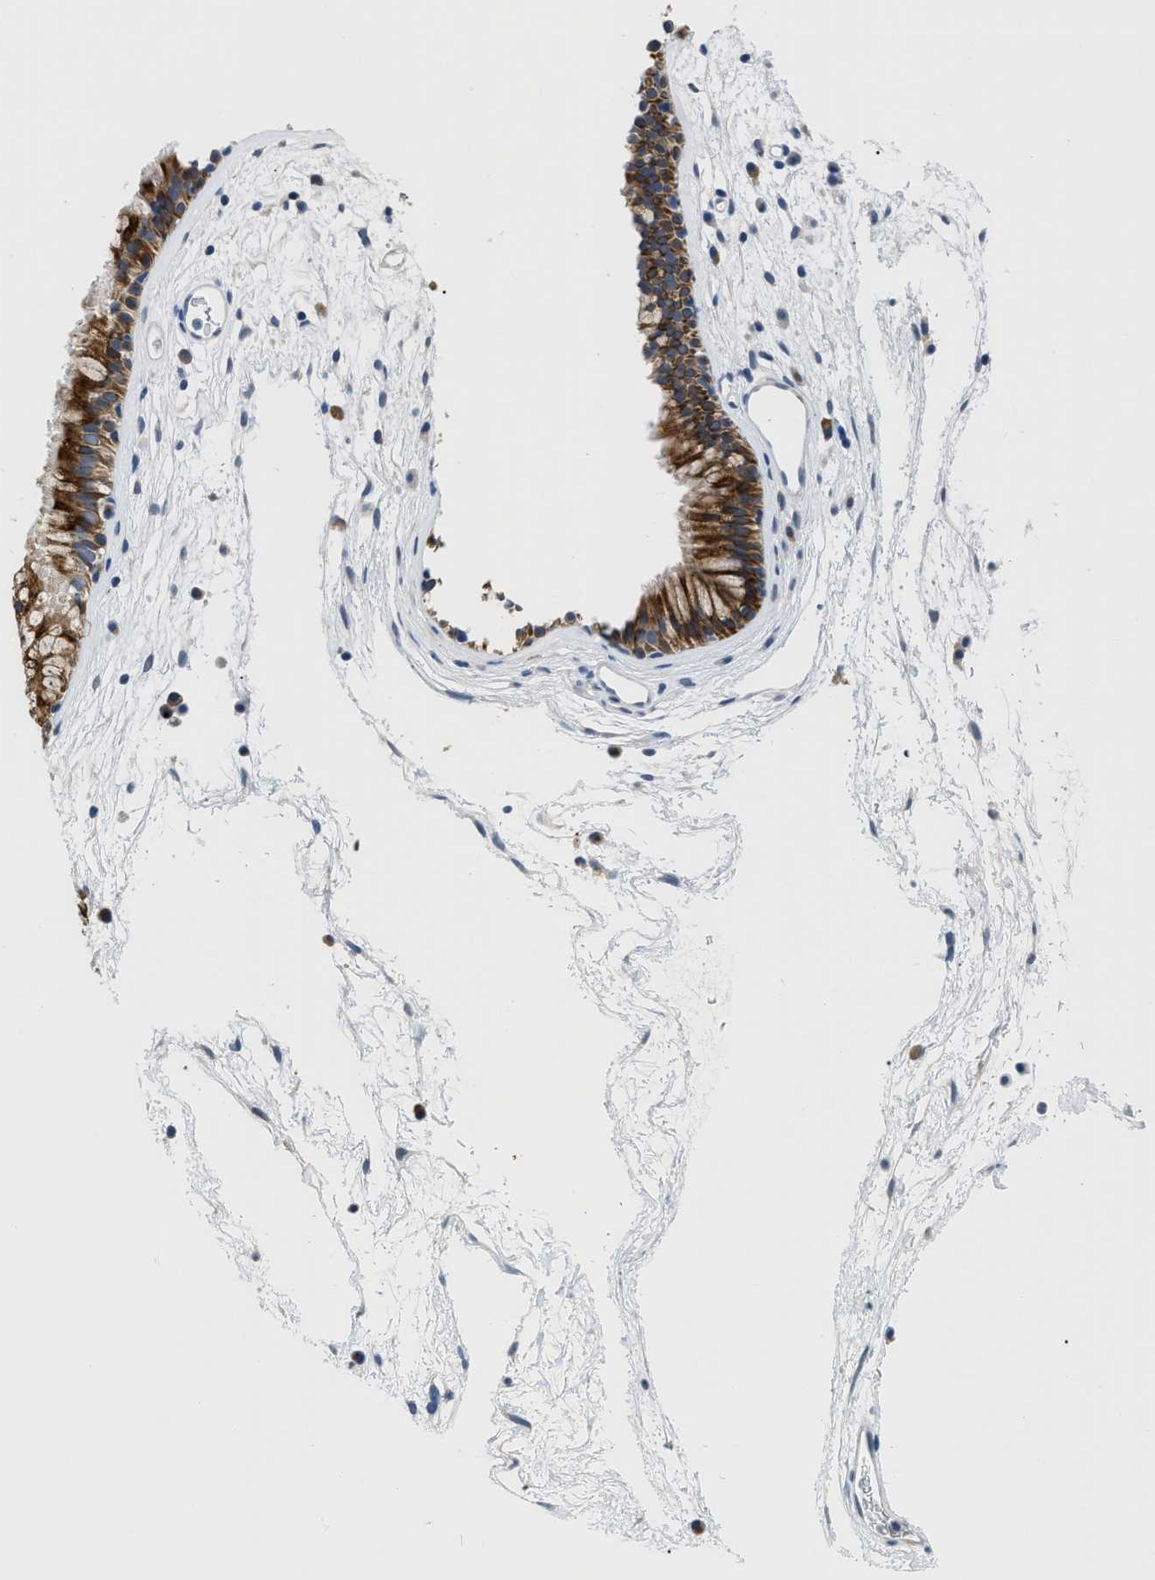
{"staining": {"intensity": "strong", "quantity": ">75%", "location": "cytoplasmic/membranous"}, "tissue": "nasopharynx", "cell_type": "Respiratory epithelial cells", "image_type": "normal", "snomed": [{"axis": "morphology", "description": "Normal tissue, NOS"}, {"axis": "morphology", "description": "Inflammation, NOS"}, {"axis": "topography", "description": "Nasopharynx"}], "caption": "Immunohistochemistry (DAB) staining of normal human nasopharynx exhibits strong cytoplasmic/membranous protein expression in approximately >75% of respiratory epithelial cells. (DAB (3,3'-diaminobenzidine) IHC with brightfield microscopy, high magnification).", "gene": "OR9K2", "patient": {"sex": "male", "age": 48}}